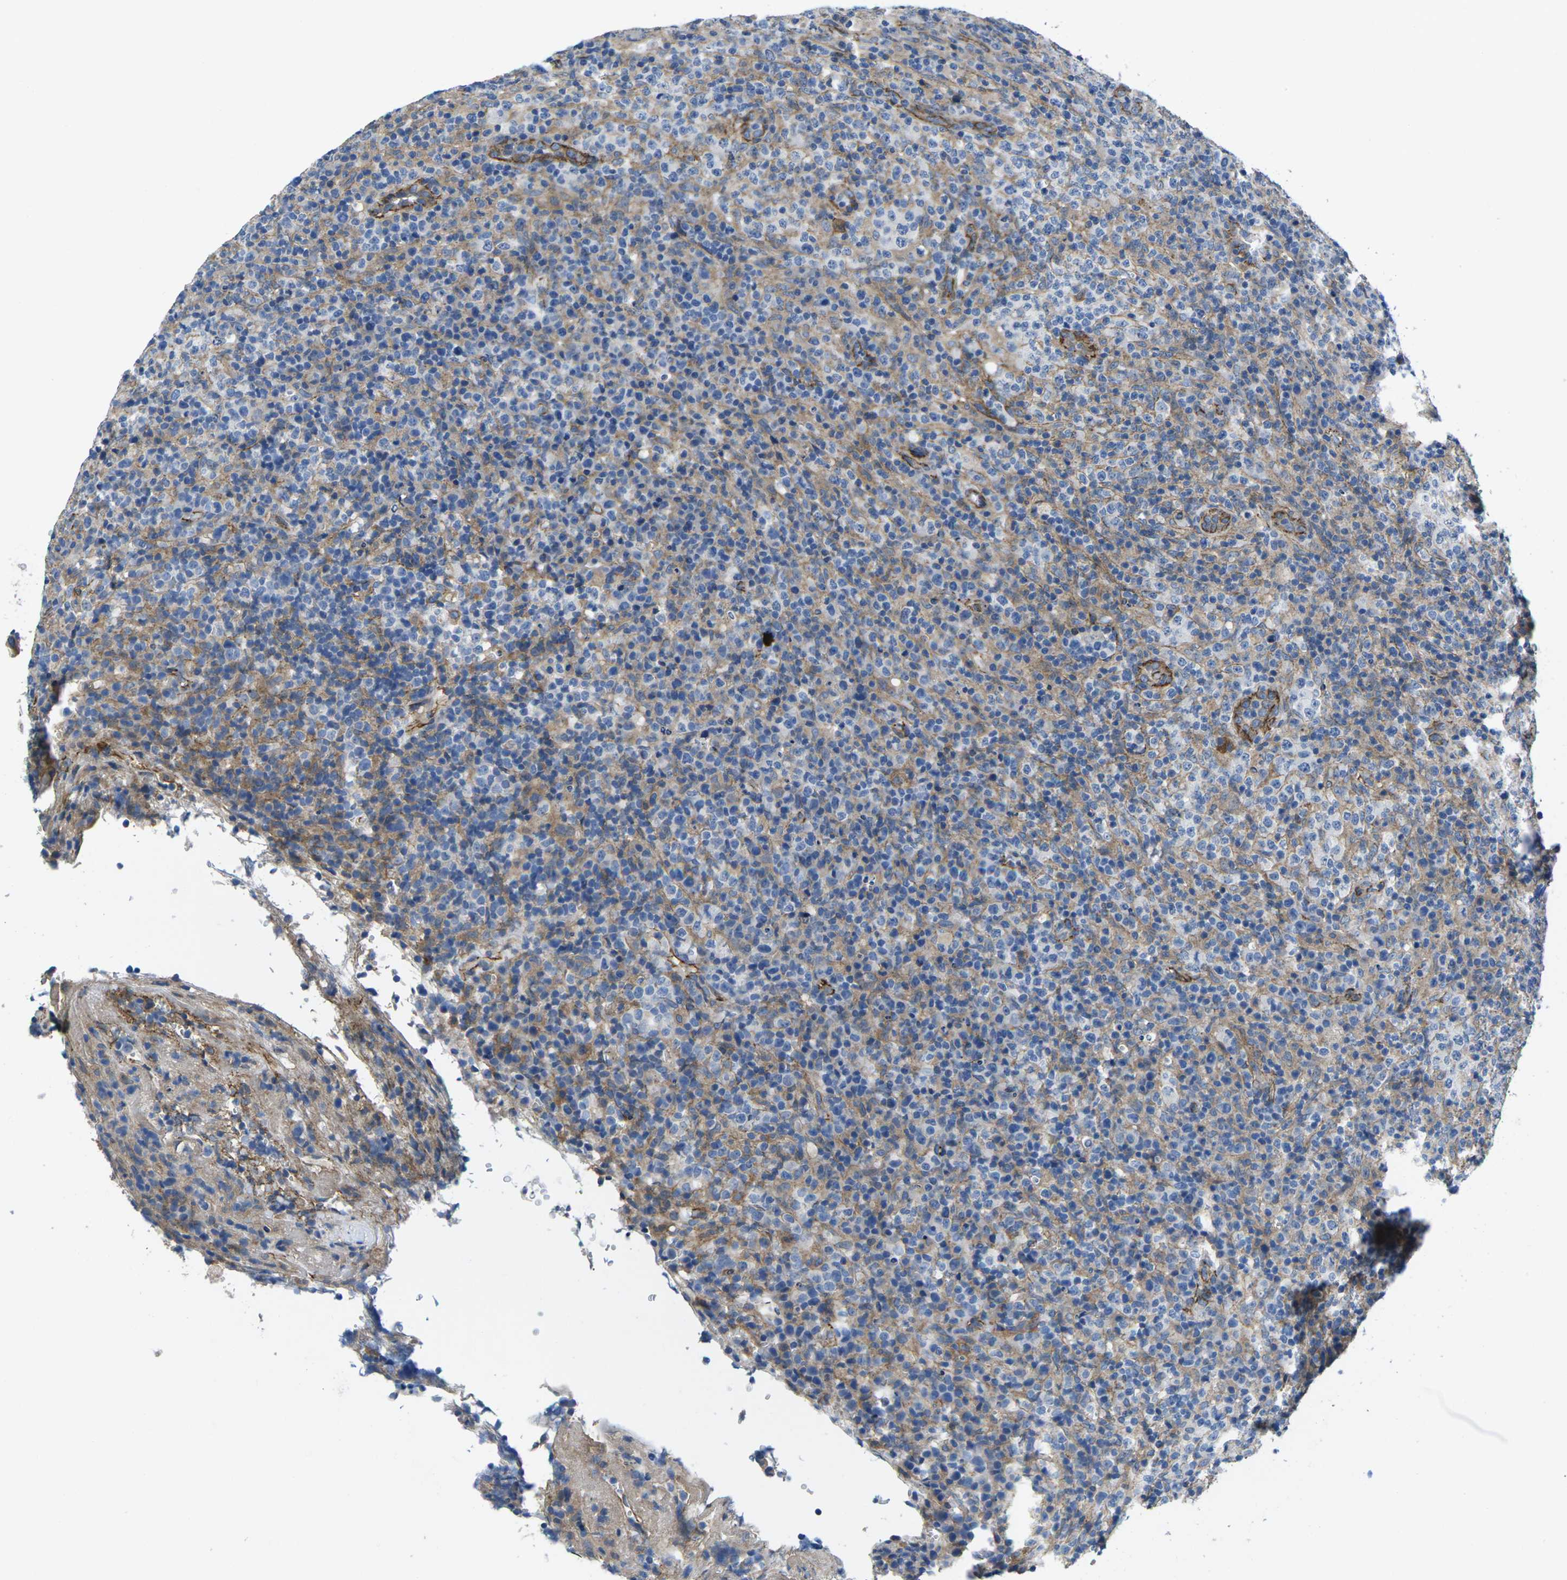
{"staining": {"intensity": "moderate", "quantity": "<25%", "location": "cytoplasmic/membranous"}, "tissue": "lymphoma", "cell_type": "Tumor cells", "image_type": "cancer", "snomed": [{"axis": "morphology", "description": "Malignant lymphoma, non-Hodgkin's type, High grade"}, {"axis": "topography", "description": "Lymph node"}], "caption": "This photomicrograph reveals high-grade malignant lymphoma, non-Hodgkin's type stained with IHC to label a protein in brown. The cytoplasmic/membranous of tumor cells show moderate positivity for the protein. Nuclei are counter-stained blue.", "gene": "CTNND1", "patient": {"sex": "female", "age": 76}}